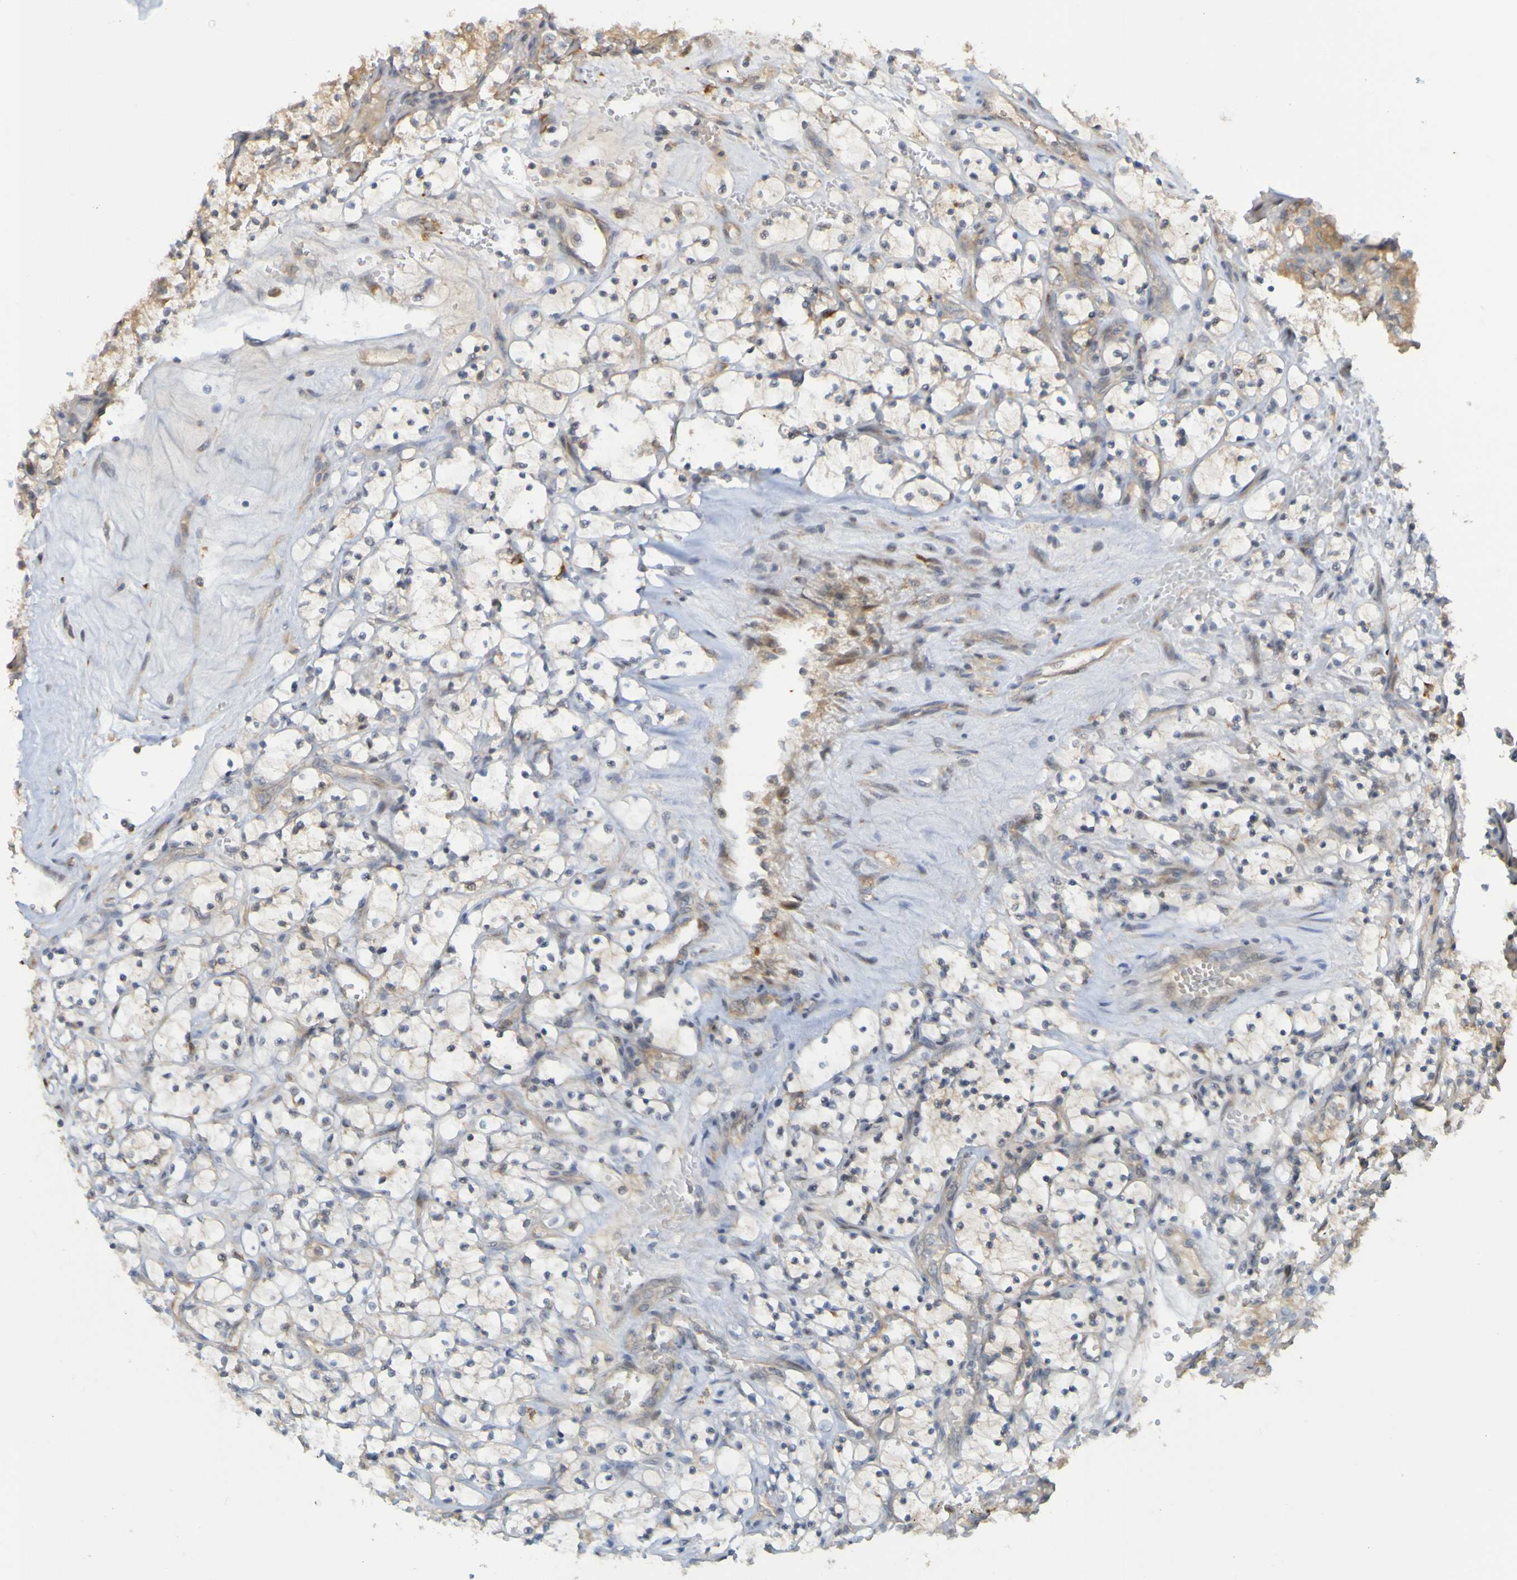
{"staining": {"intensity": "moderate", "quantity": "<25%", "location": "cytoplasmic/membranous"}, "tissue": "renal cancer", "cell_type": "Tumor cells", "image_type": "cancer", "snomed": [{"axis": "morphology", "description": "Adenocarcinoma, NOS"}, {"axis": "topography", "description": "Kidney"}], "caption": "Immunohistochemistry (IHC) (DAB) staining of human adenocarcinoma (renal) exhibits moderate cytoplasmic/membranous protein expression in about <25% of tumor cells.", "gene": "NAV2", "patient": {"sex": "female", "age": 69}}